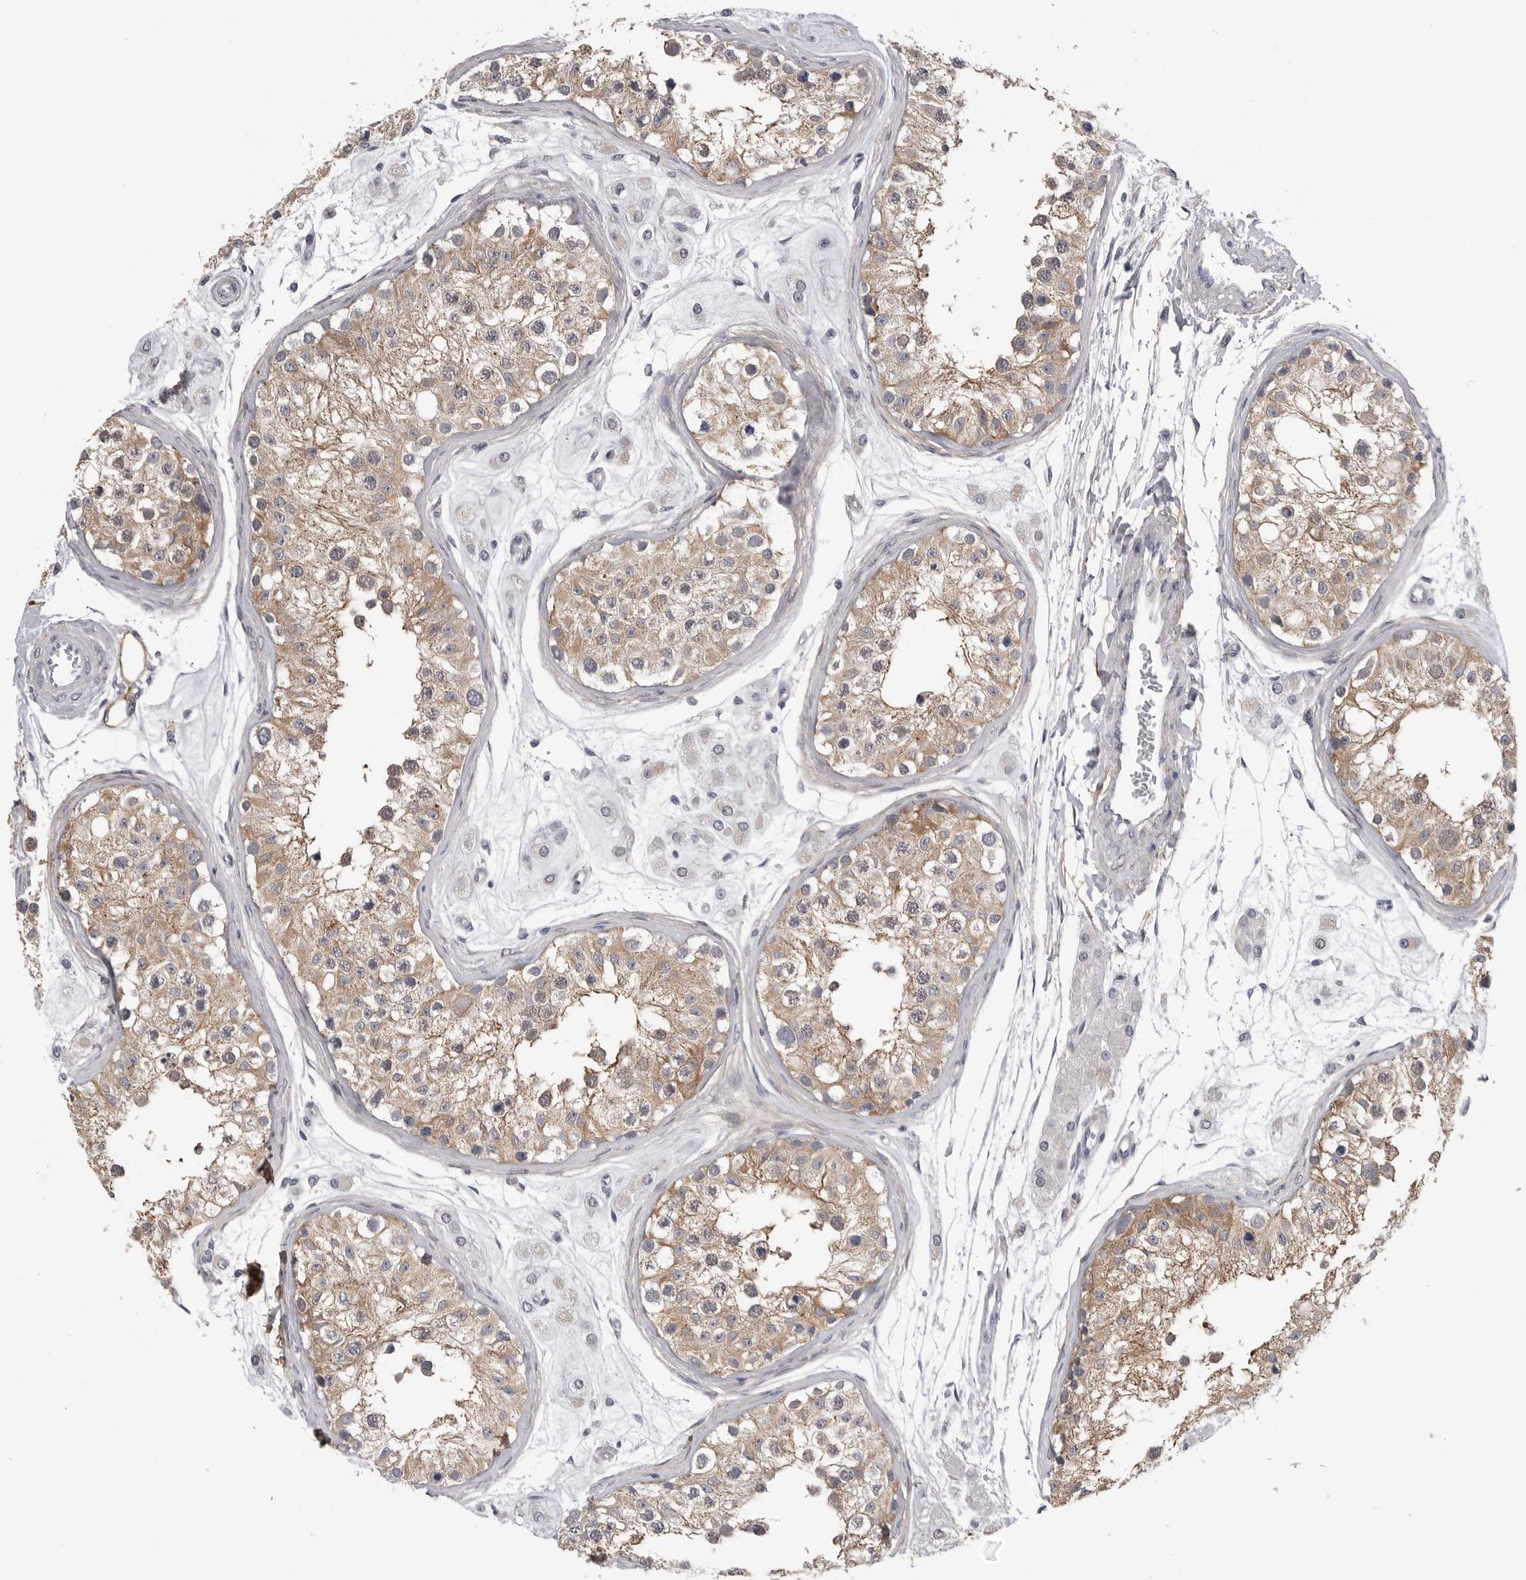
{"staining": {"intensity": "moderate", "quantity": ">75%", "location": "cytoplasmic/membranous"}, "tissue": "testis", "cell_type": "Cells in seminiferous ducts", "image_type": "normal", "snomed": [{"axis": "morphology", "description": "Normal tissue, NOS"}, {"axis": "morphology", "description": "Adenocarcinoma, metastatic, NOS"}, {"axis": "topography", "description": "Testis"}], "caption": "Cells in seminiferous ducts reveal medium levels of moderate cytoplasmic/membranous staining in approximately >75% of cells in unremarkable testis. Nuclei are stained in blue.", "gene": "AKAP12", "patient": {"sex": "male", "age": 26}}